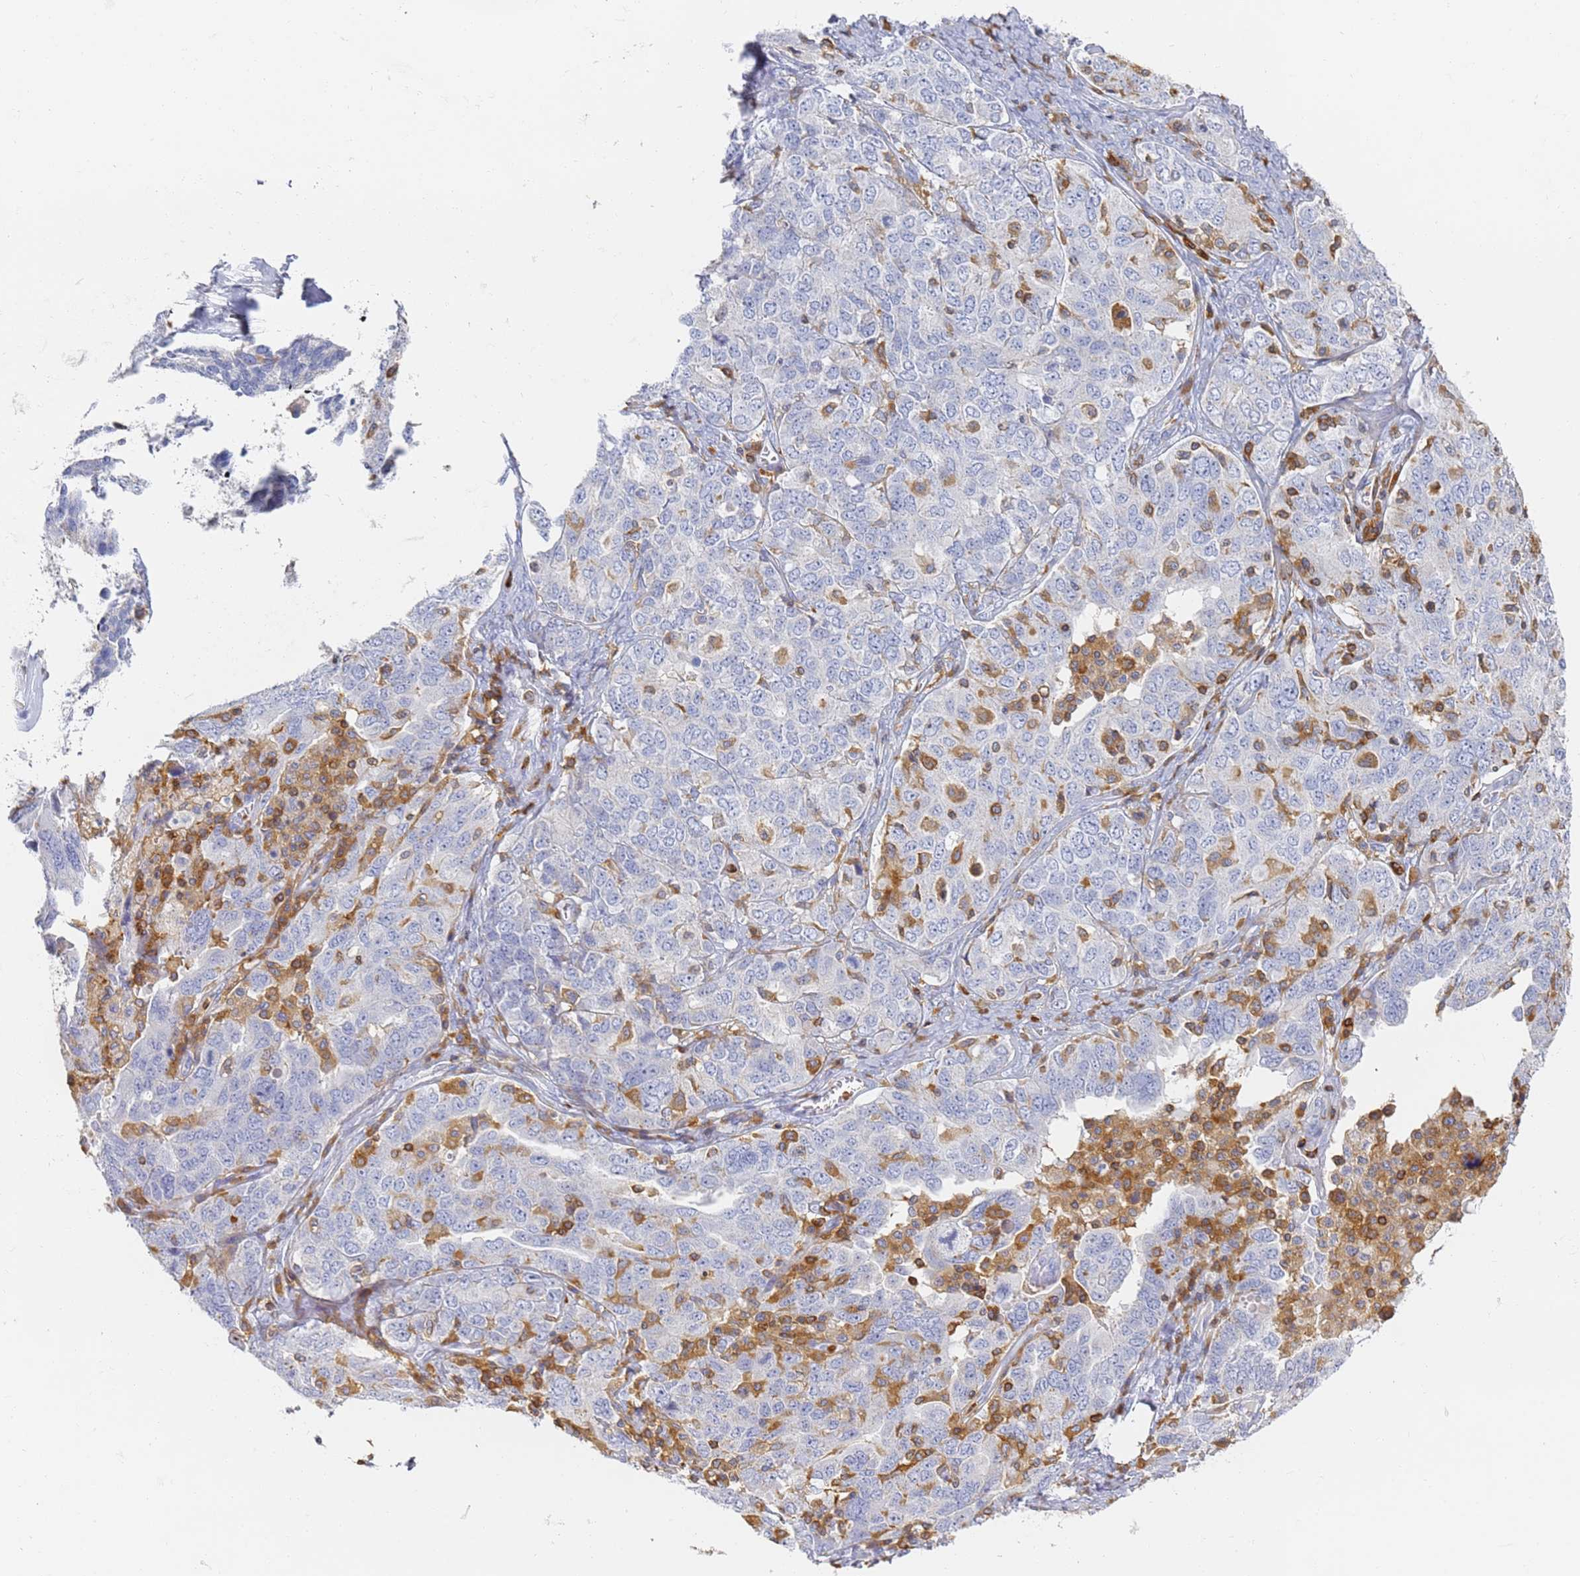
{"staining": {"intensity": "negative", "quantity": "none", "location": "none"}, "tissue": "ovarian cancer", "cell_type": "Tumor cells", "image_type": "cancer", "snomed": [{"axis": "morphology", "description": "Carcinoma, endometroid"}, {"axis": "topography", "description": "Ovary"}], "caption": "Tumor cells show no significant positivity in ovarian cancer.", "gene": "BIN2", "patient": {"sex": "female", "age": 62}}